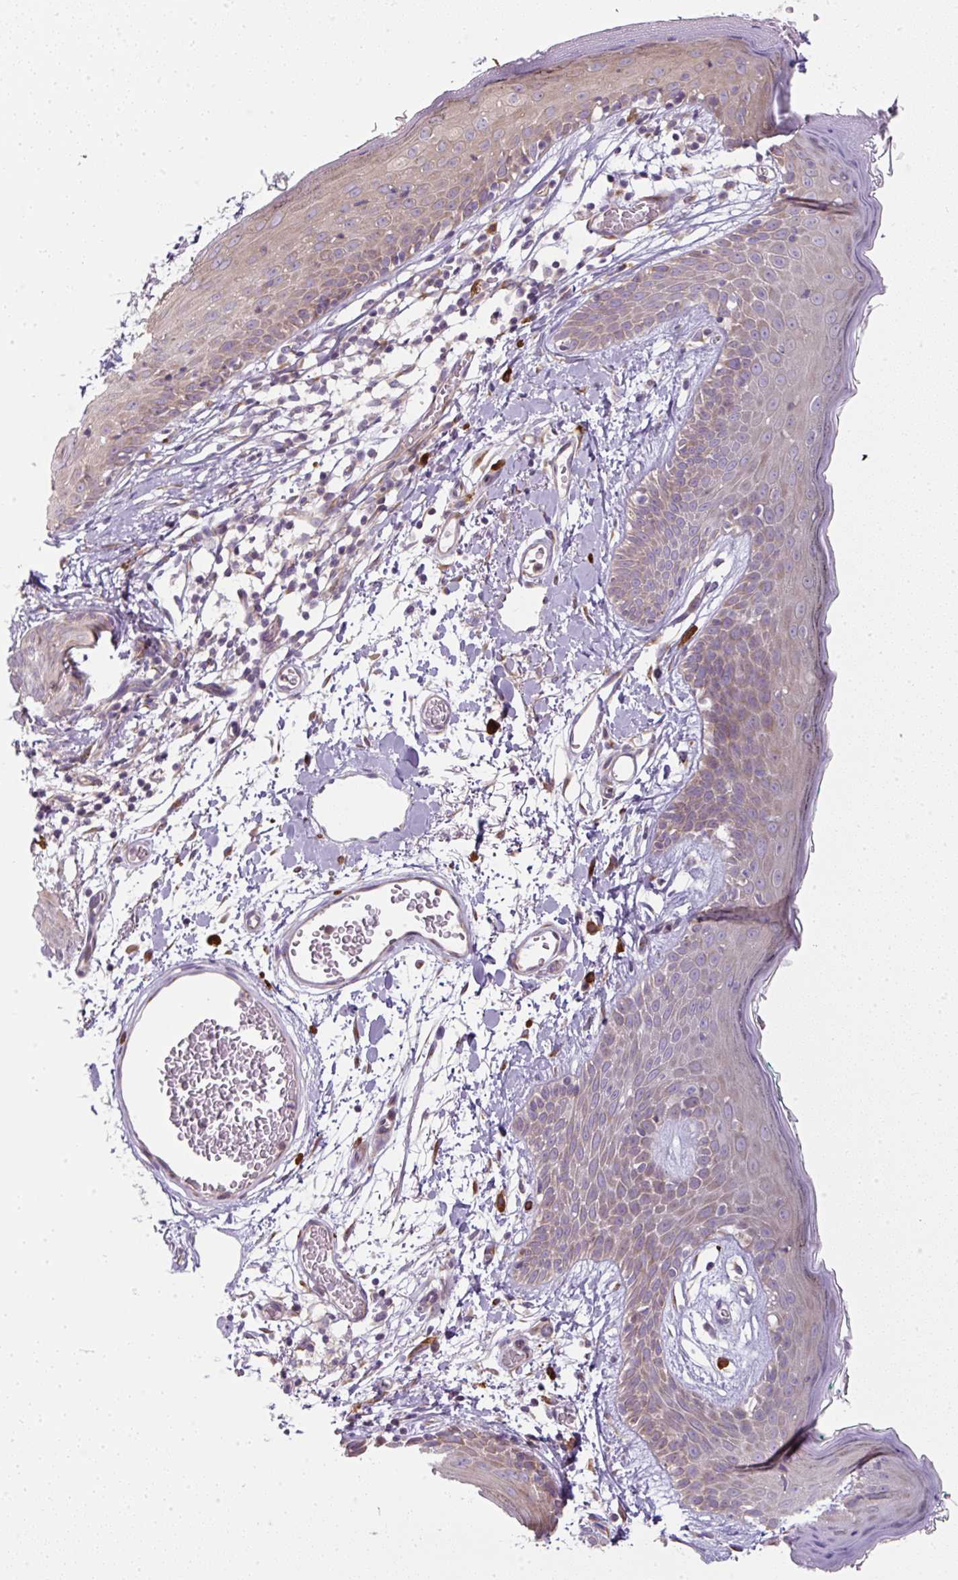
{"staining": {"intensity": "moderate", "quantity": "25%-75%", "location": "cytoplasmic/membranous"}, "tissue": "skin", "cell_type": "Fibroblasts", "image_type": "normal", "snomed": [{"axis": "morphology", "description": "Normal tissue, NOS"}, {"axis": "topography", "description": "Skin"}], "caption": "Protein staining demonstrates moderate cytoplasmic/membranous expression in about 25%-75% of fibroblasts in benign skin. Using DAB (brown) and hematoxylin (blue) stains, captured at high magnification using brightfield microscopy.", "gene": "MLX", "patient": {"sex": "male", "age": 79}}